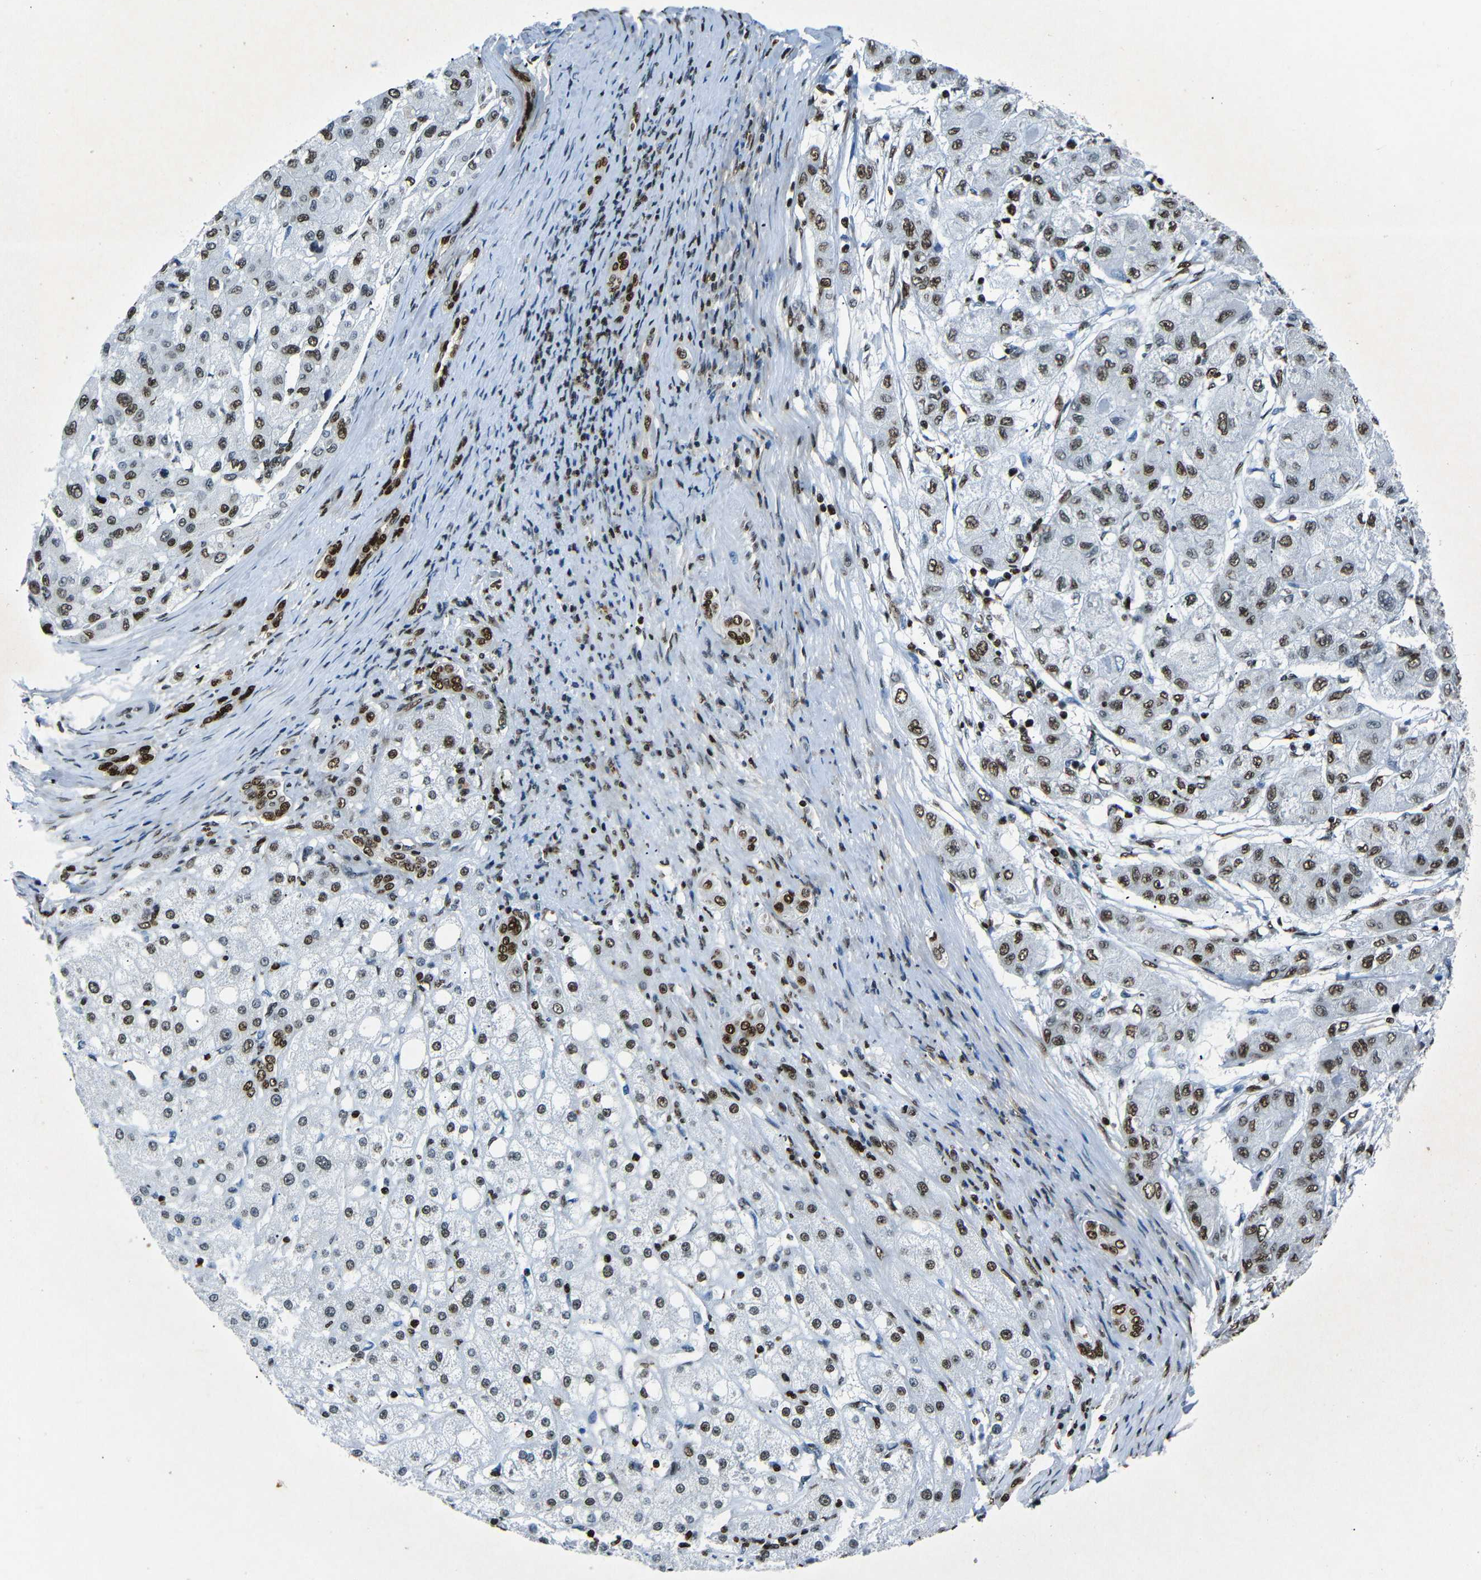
{"staining": {"intensity": "moderate", "quantity": "25%-75%", "location": "nuclear"}, "tissue": "liver cancer", "cell_type": "Tumor cells", "image_type": "cancer", "snomed": [{"axis": "morphology", "description": "Carcinoma, Hepatocellular, NOS"}, {"axis": "topography", "description": "Liver"}], "caption": "Liver hepatocellular carcinoma stained with a brown dye demonstrates moderate nuclear positive staining in about 25%-75% of tumor cells.", "gene": "HMGN1", "patient": {"sex": "male", "age": 80}}